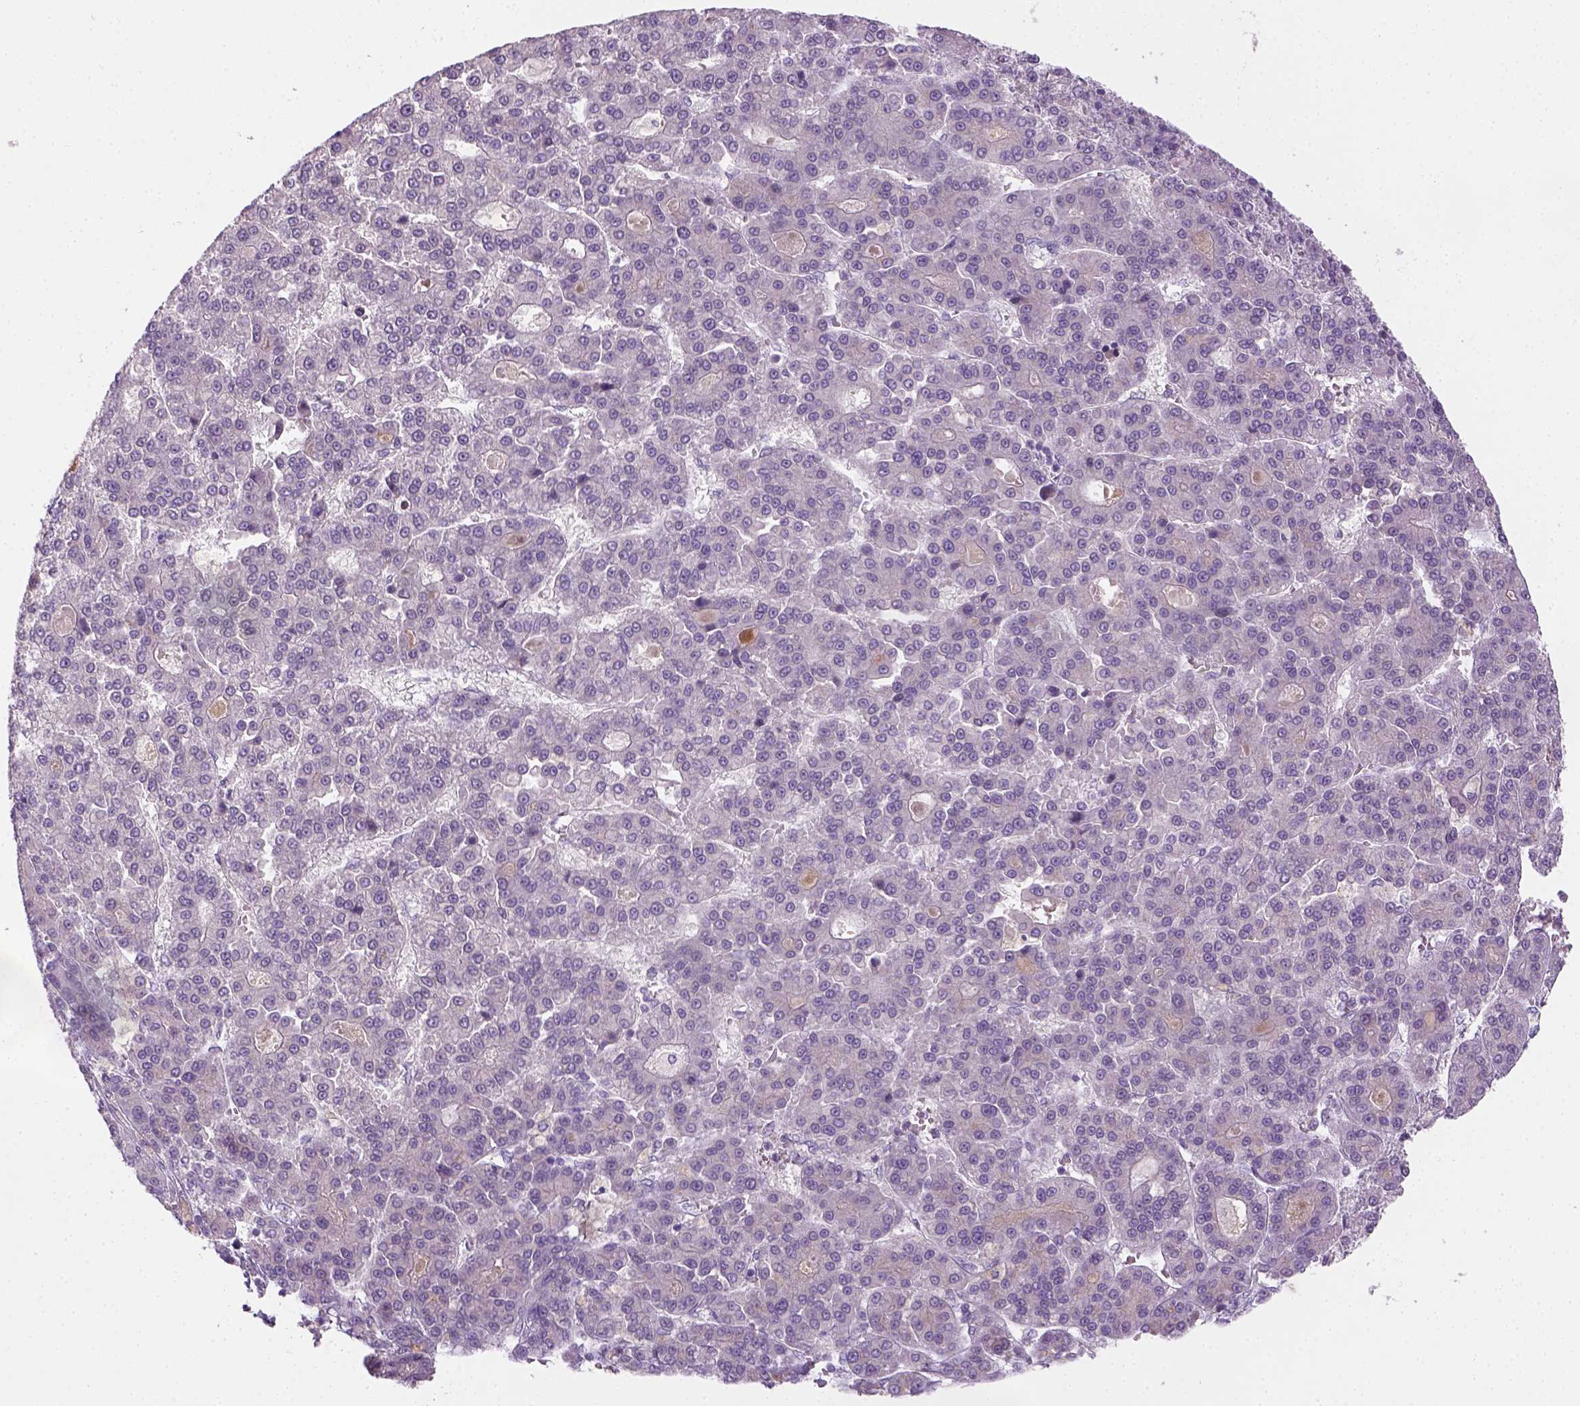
{"staining": {"intensity": "negative", "quantity": "none", "location": "none"}, "tissue": "liver cancer", "cell_type": "Tumor cells", "image_type": "cancer", "snomed": [{"axis": "morphology", "description": "Carcinoma, Hepatocellular, NOS"}, {"axis": "topography", "description": "Liver"}], "caption": "Liver cancer (hepatocellular carcinoma) stained for a protein using IHC shows no expression tumor cells.", "gene": "GFI1B", "patient": {"sex": "male", "age": 70}}